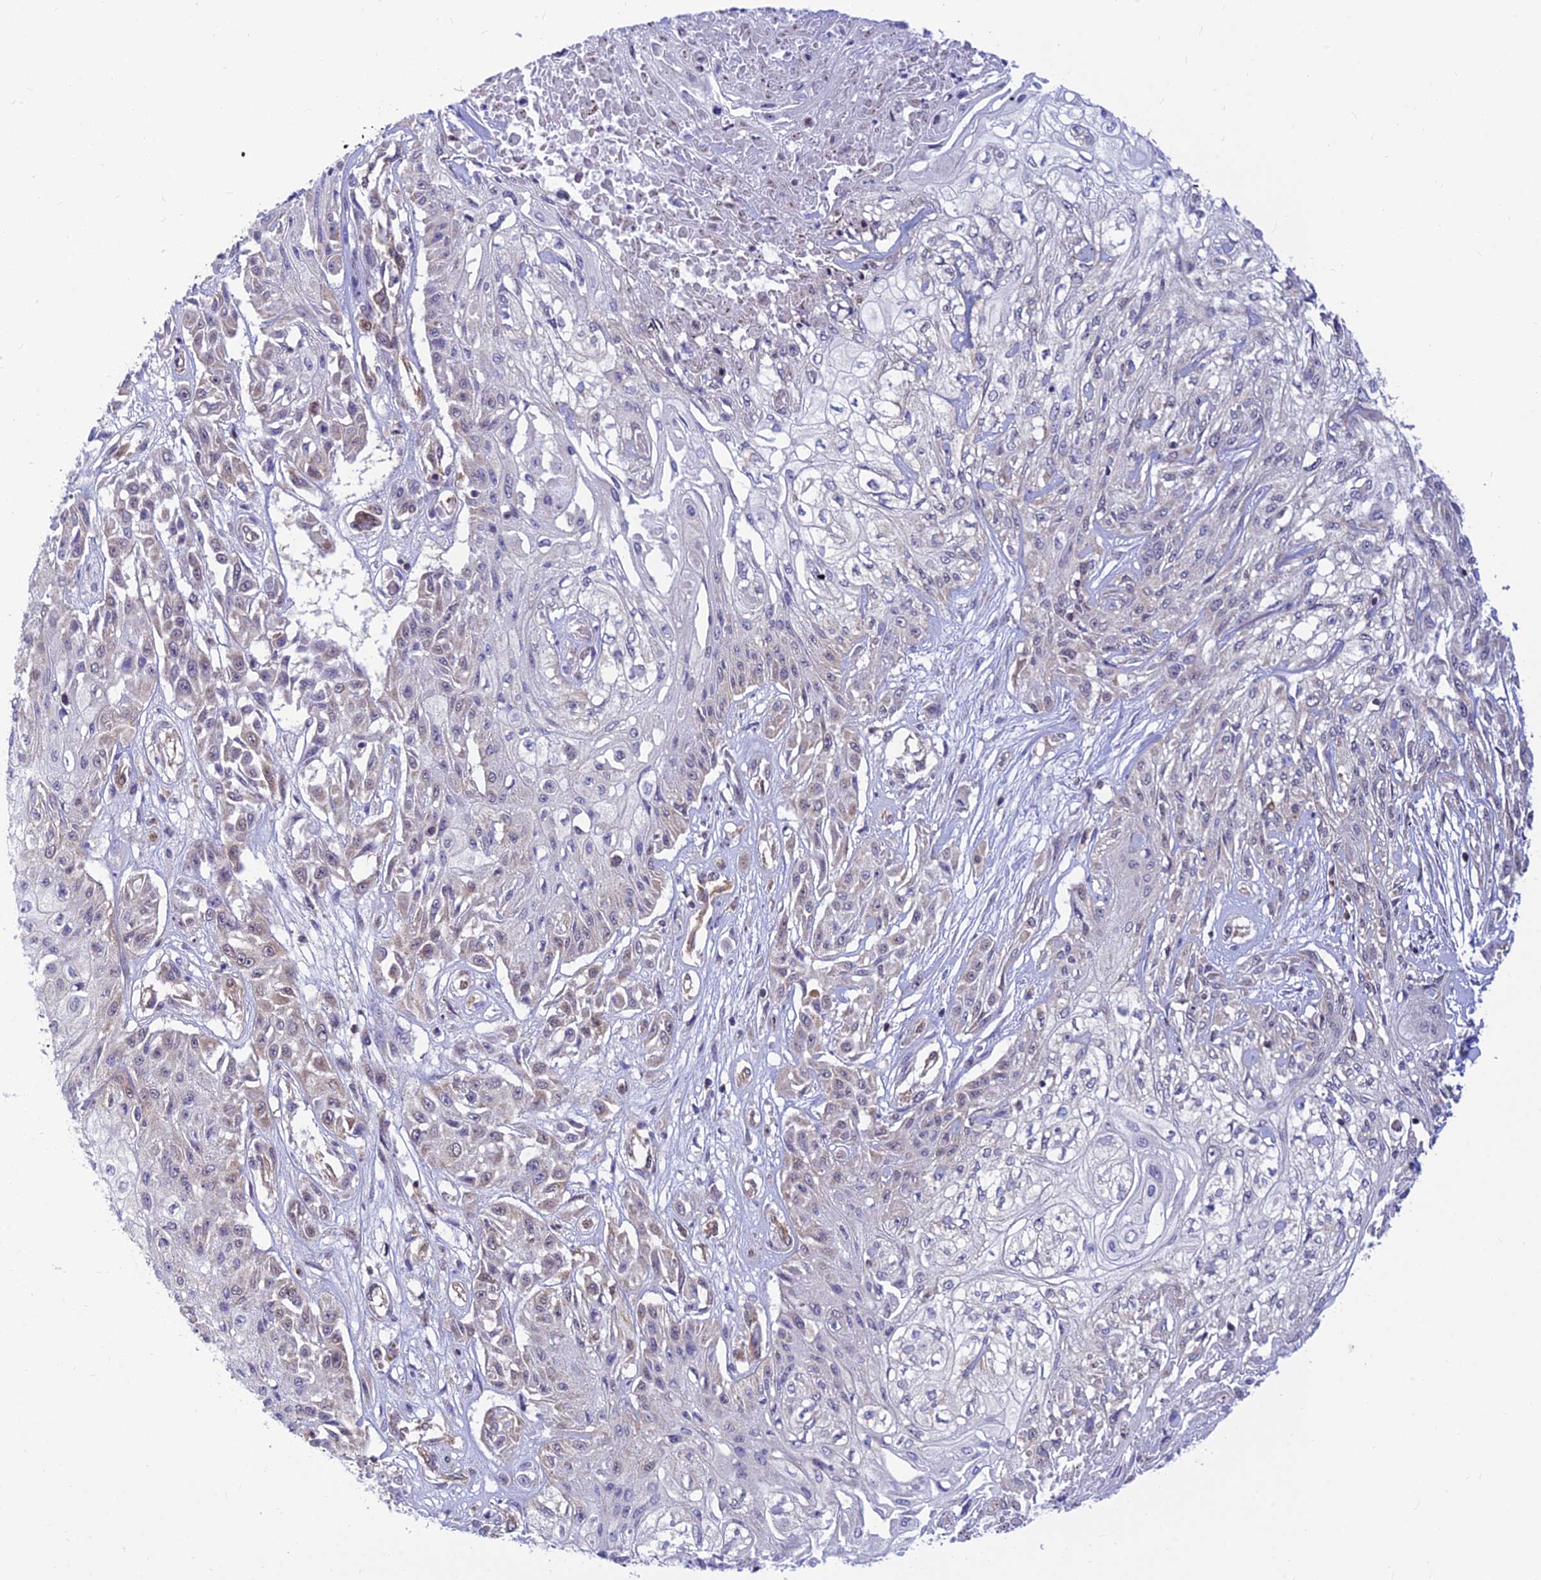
{"staining": {"intensity": "negative", "quantity": "none", "location": "none"}, "tissue": "skin cancer", "cell_type": "Tumor cells", "image_type": "cancer", "snomed": [{"axis": "morphology", "description": "Squamous cell carcinoma, NOS"}, {"axis": "morphology", "description": "Squamous cell carcinoma, metastatic, NOS"}, {"axis": "topography", "description": "Skin"}, {"axis": "topography", "description": "Lymph node"}], "caption": "A high-resolution micrograph shows immunohistochemistry (IHC) staining of skin cancer, which demonstrates no significant expression in tumor cells.", "gene": "LYSMD2", "patient": {"sex": "male", "age": 75}}